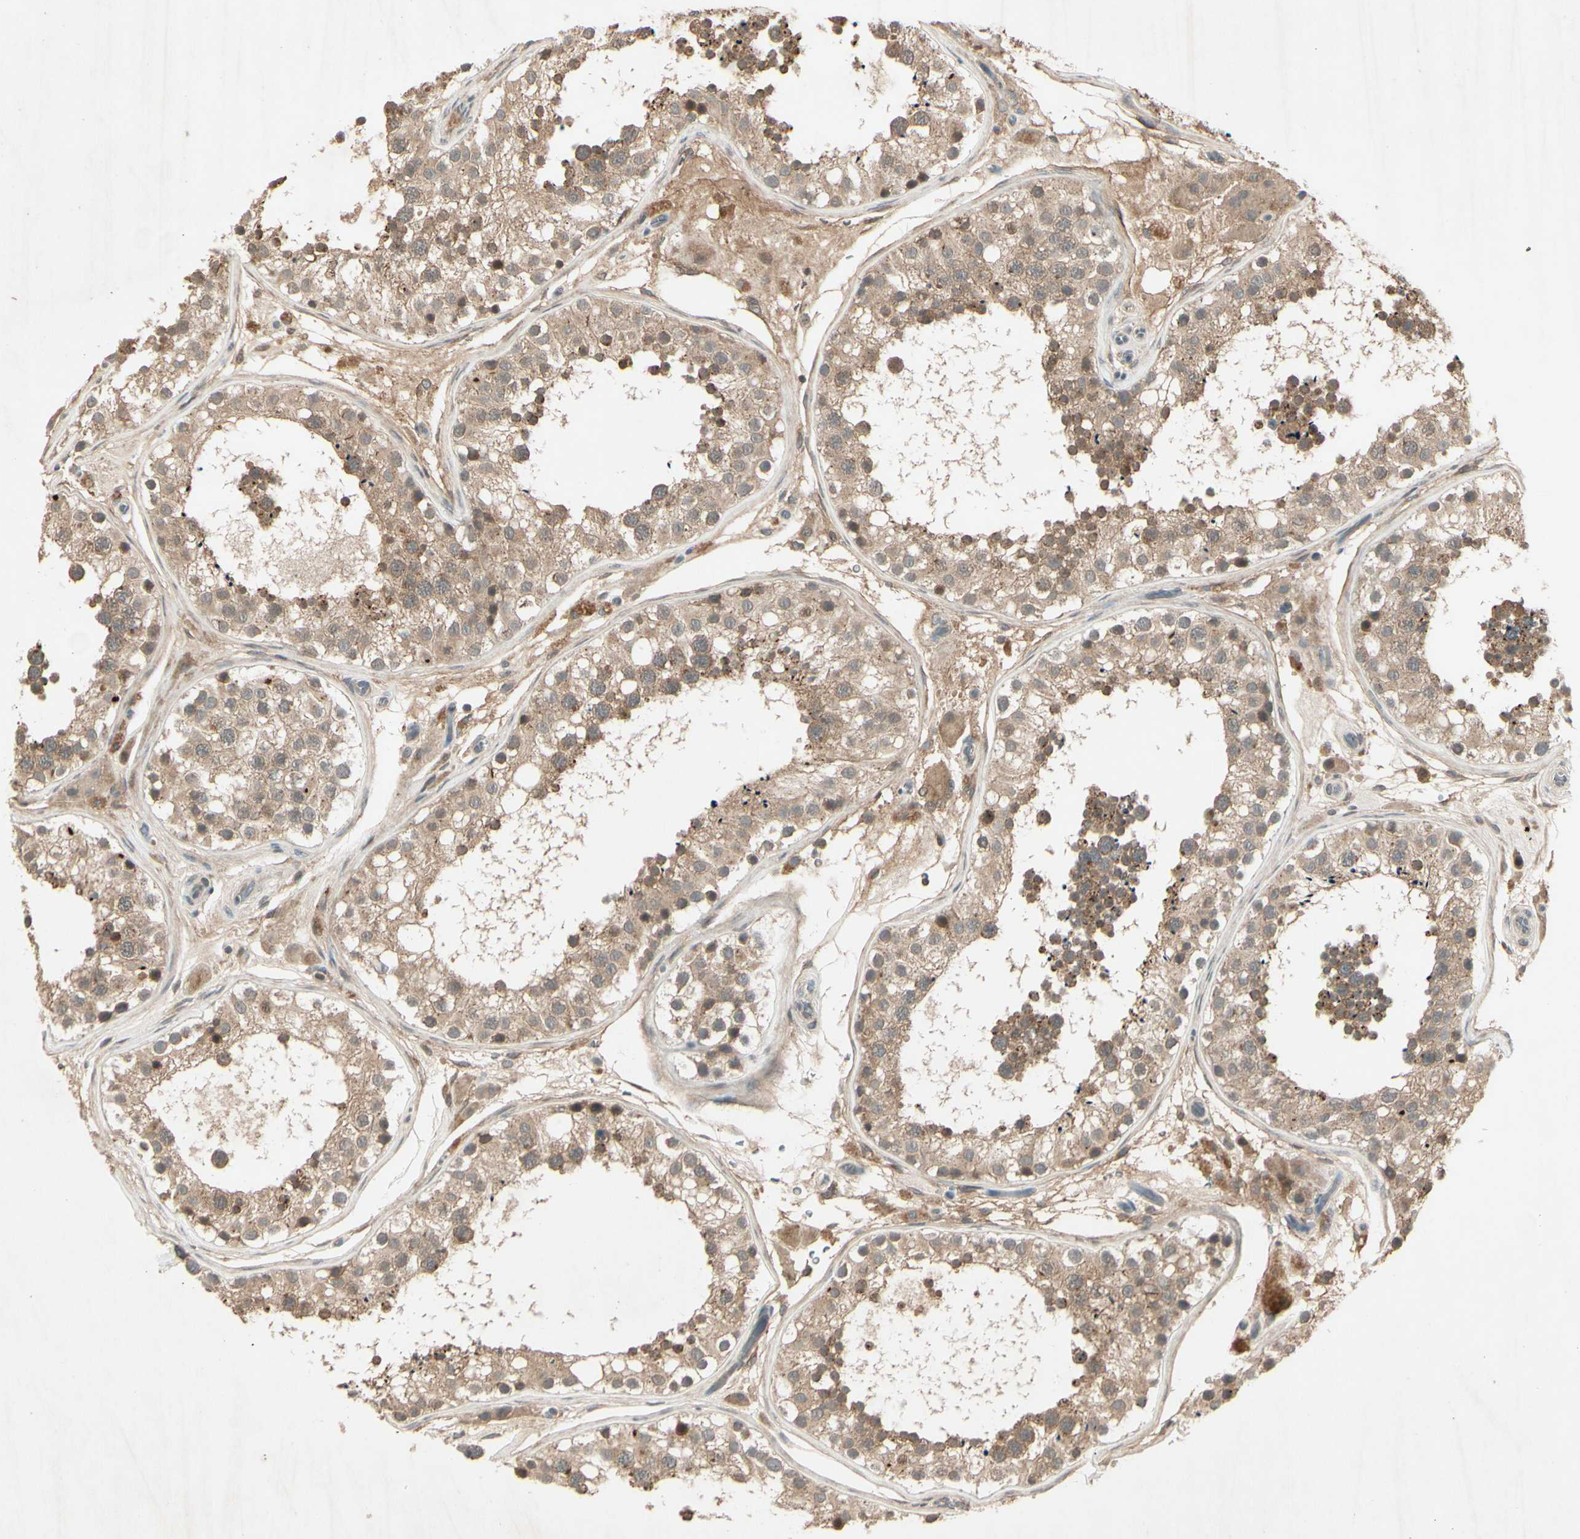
{"staining": {"intensity": "moderate", "quantity": ">75%", "location": "cytoplasmic/membranous"}, "tissue": "testis", "cell_type": "Cells in seminiferous ducts", "image_type": "normal", "snomed": [{"axis": "morphology", "description": "Normal tissue, NOS"}, {"axis": "topography", "description": "Testis"}, {"axis": "topography", "description": "Epididymis"}], "caption": "The photomicrograph exhibits a brown stain indicating the presence of a protein in the cytoplasmic/membranous of cells in seminiferous ducts in testis.", "gene": "FHDC1", "patient": {"sex": "male", "age": 26}}